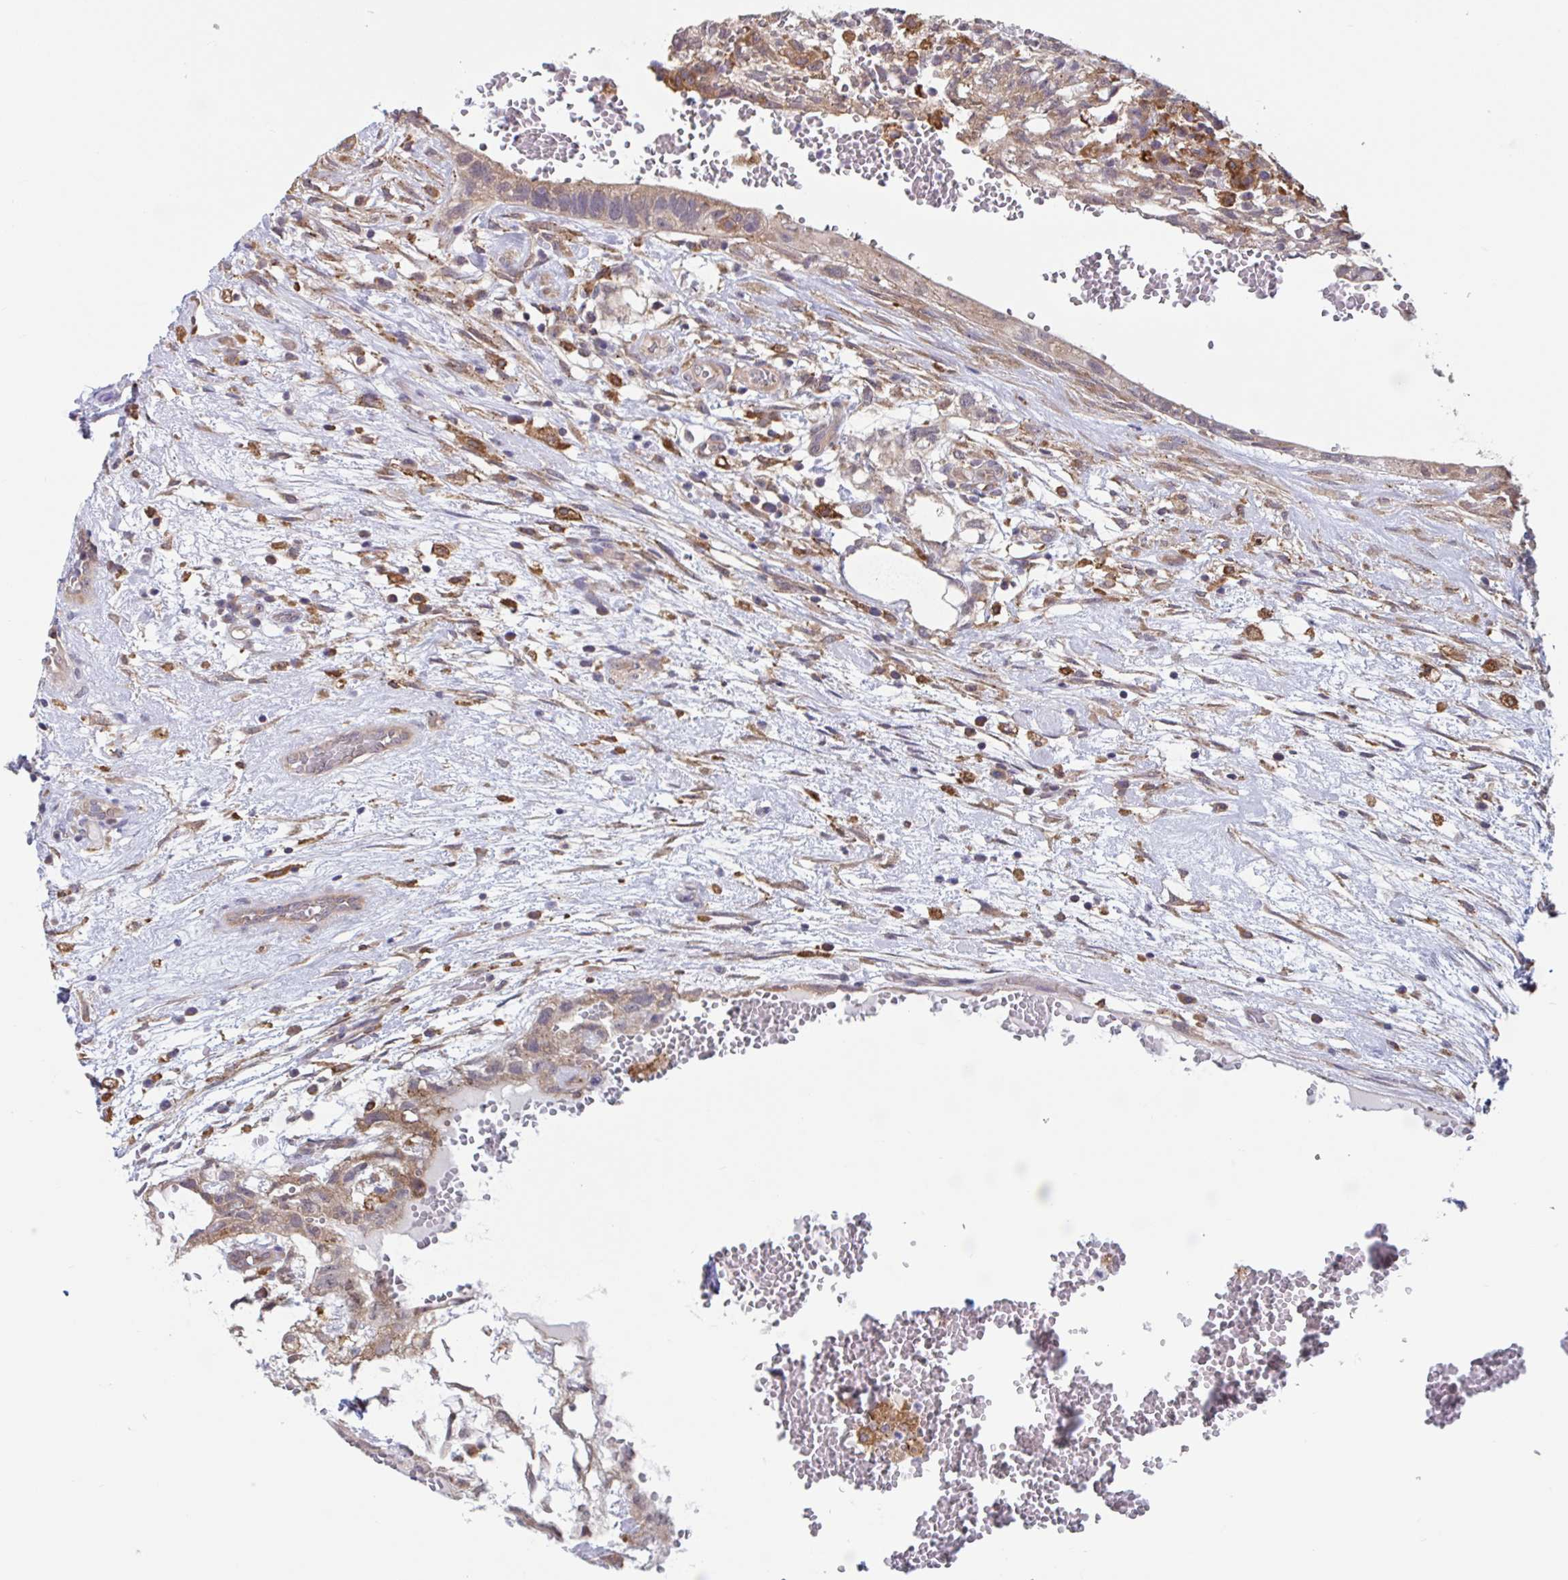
{"staining": {"intensity": "moderate", "quantity": ">75%", "location": "cytoplasmic/membranous"}, "tissue": "testis cancer", "cell_type": "Tumor cells", "image_type": "cancer", "snomed": [{"axis": "morphology", "description": "Normal tissue, NOS"}, {"axis": "morphology", "description": "Carcinoma, Embryonal, NOS"}, {"axis": "topography", "description": "Testis"}], "caption": "Embryonal carcinoma (testis) was stained to show a protein in brown. There is medium levels of moderate cytoplasmic/membranous staining in about >75% of tumor cells. (Brightfield microscopy of DAB IHC at high magnification).", "gene": "SNX8", "patient": {"sex": "male", "age": 32}}